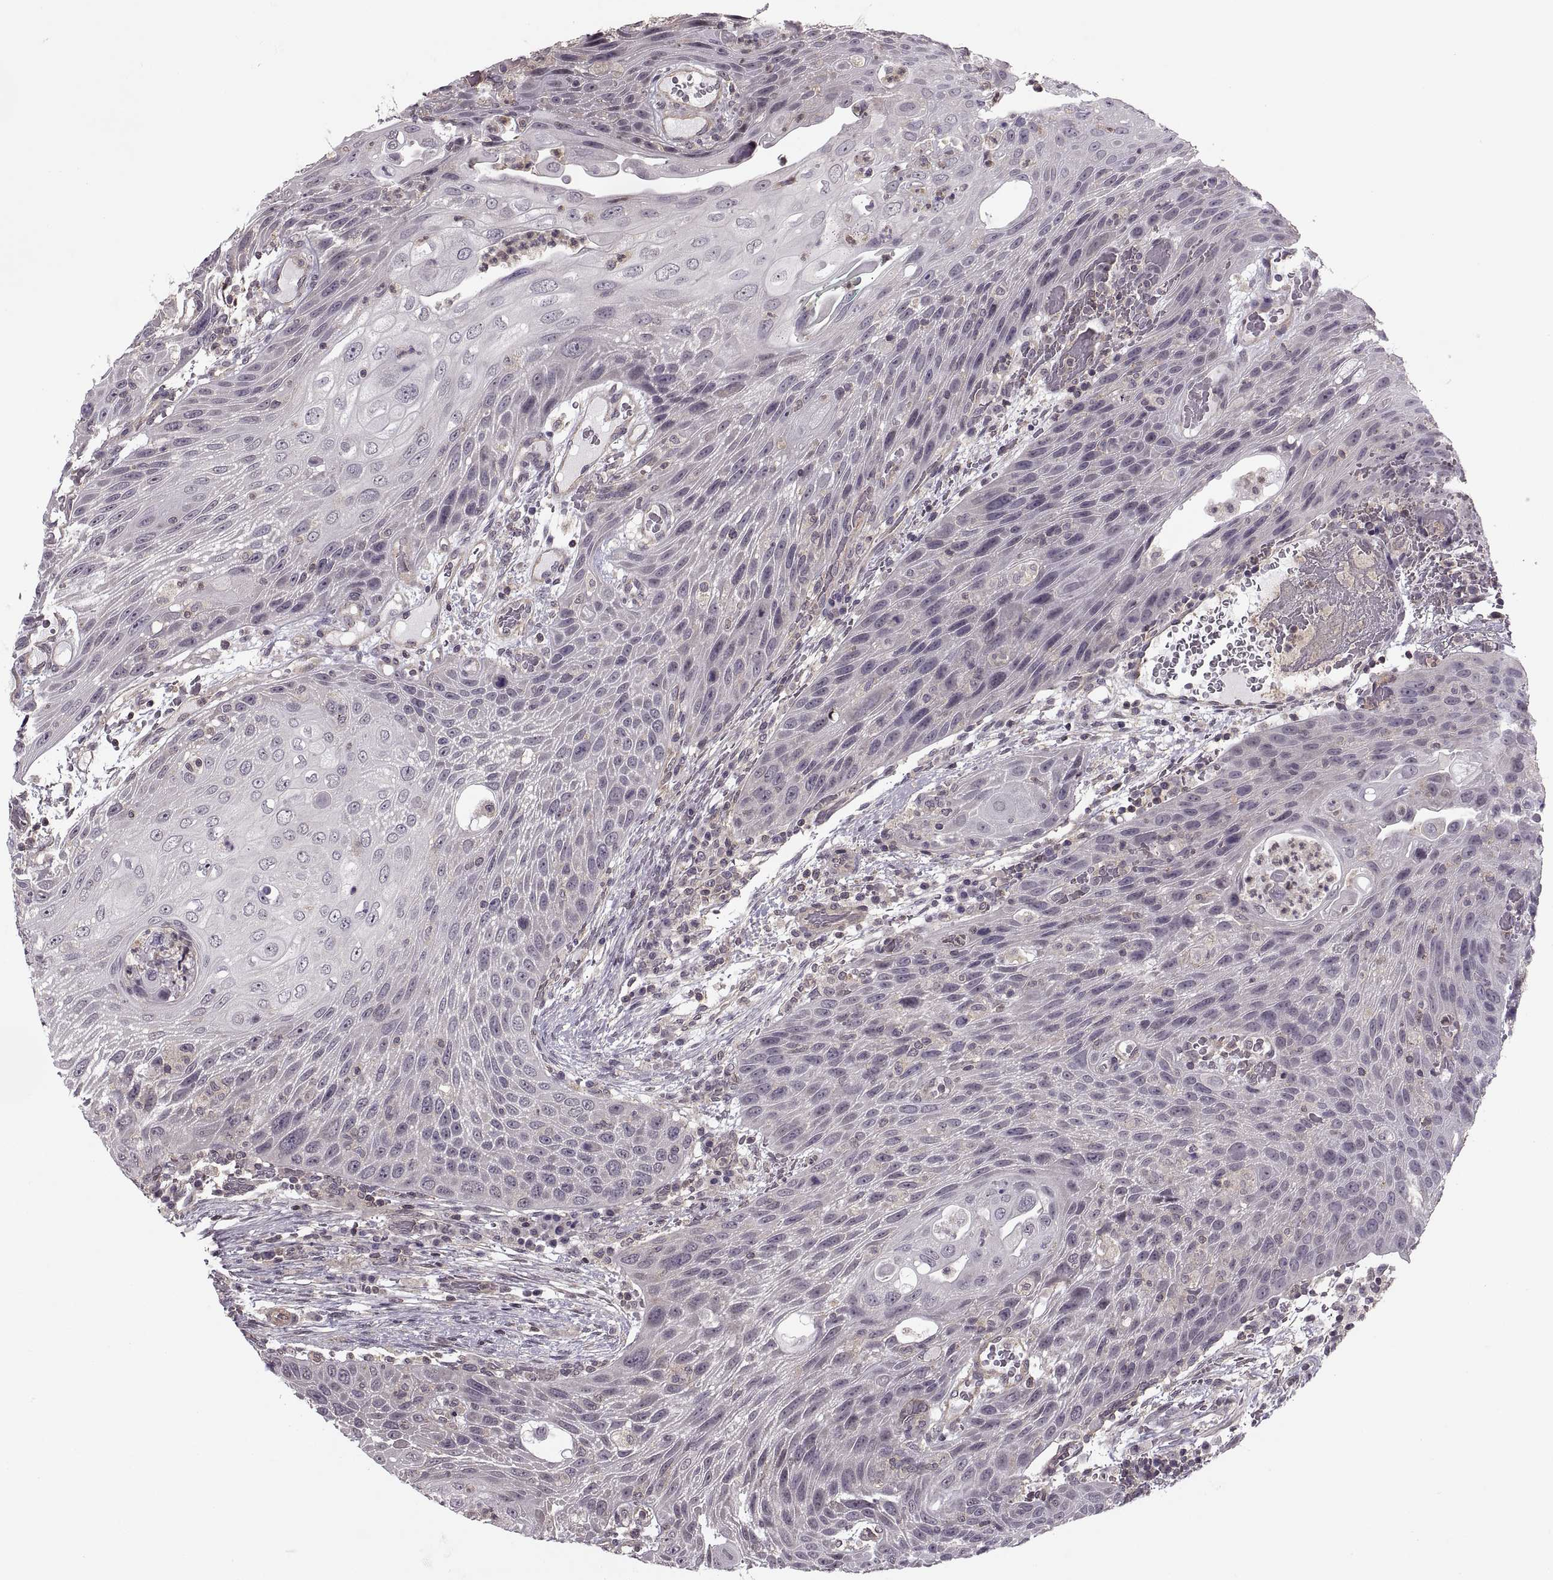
{"staining": {"intensity": "negative", "quantity": "none", "location": "none"}, "tissue": "head and neck cancer", "cell_type": "Tumor cells", "image_type": "cancer", "snomed": [{"axis": "morphology", "description": "Squamous cell carcinoma, NOS"}, {"axis": "topography", "description": "Head-Neck"}], "caption": "High magnification brightfield microscopy of head and neck squamous cell carcinoma stained with DAB (brown) and counterstained with hematoxylin (blue): tumor cells show no significant staining.", "gene": "LUZP2", "patient": {"sex": "male", "age": 69}}